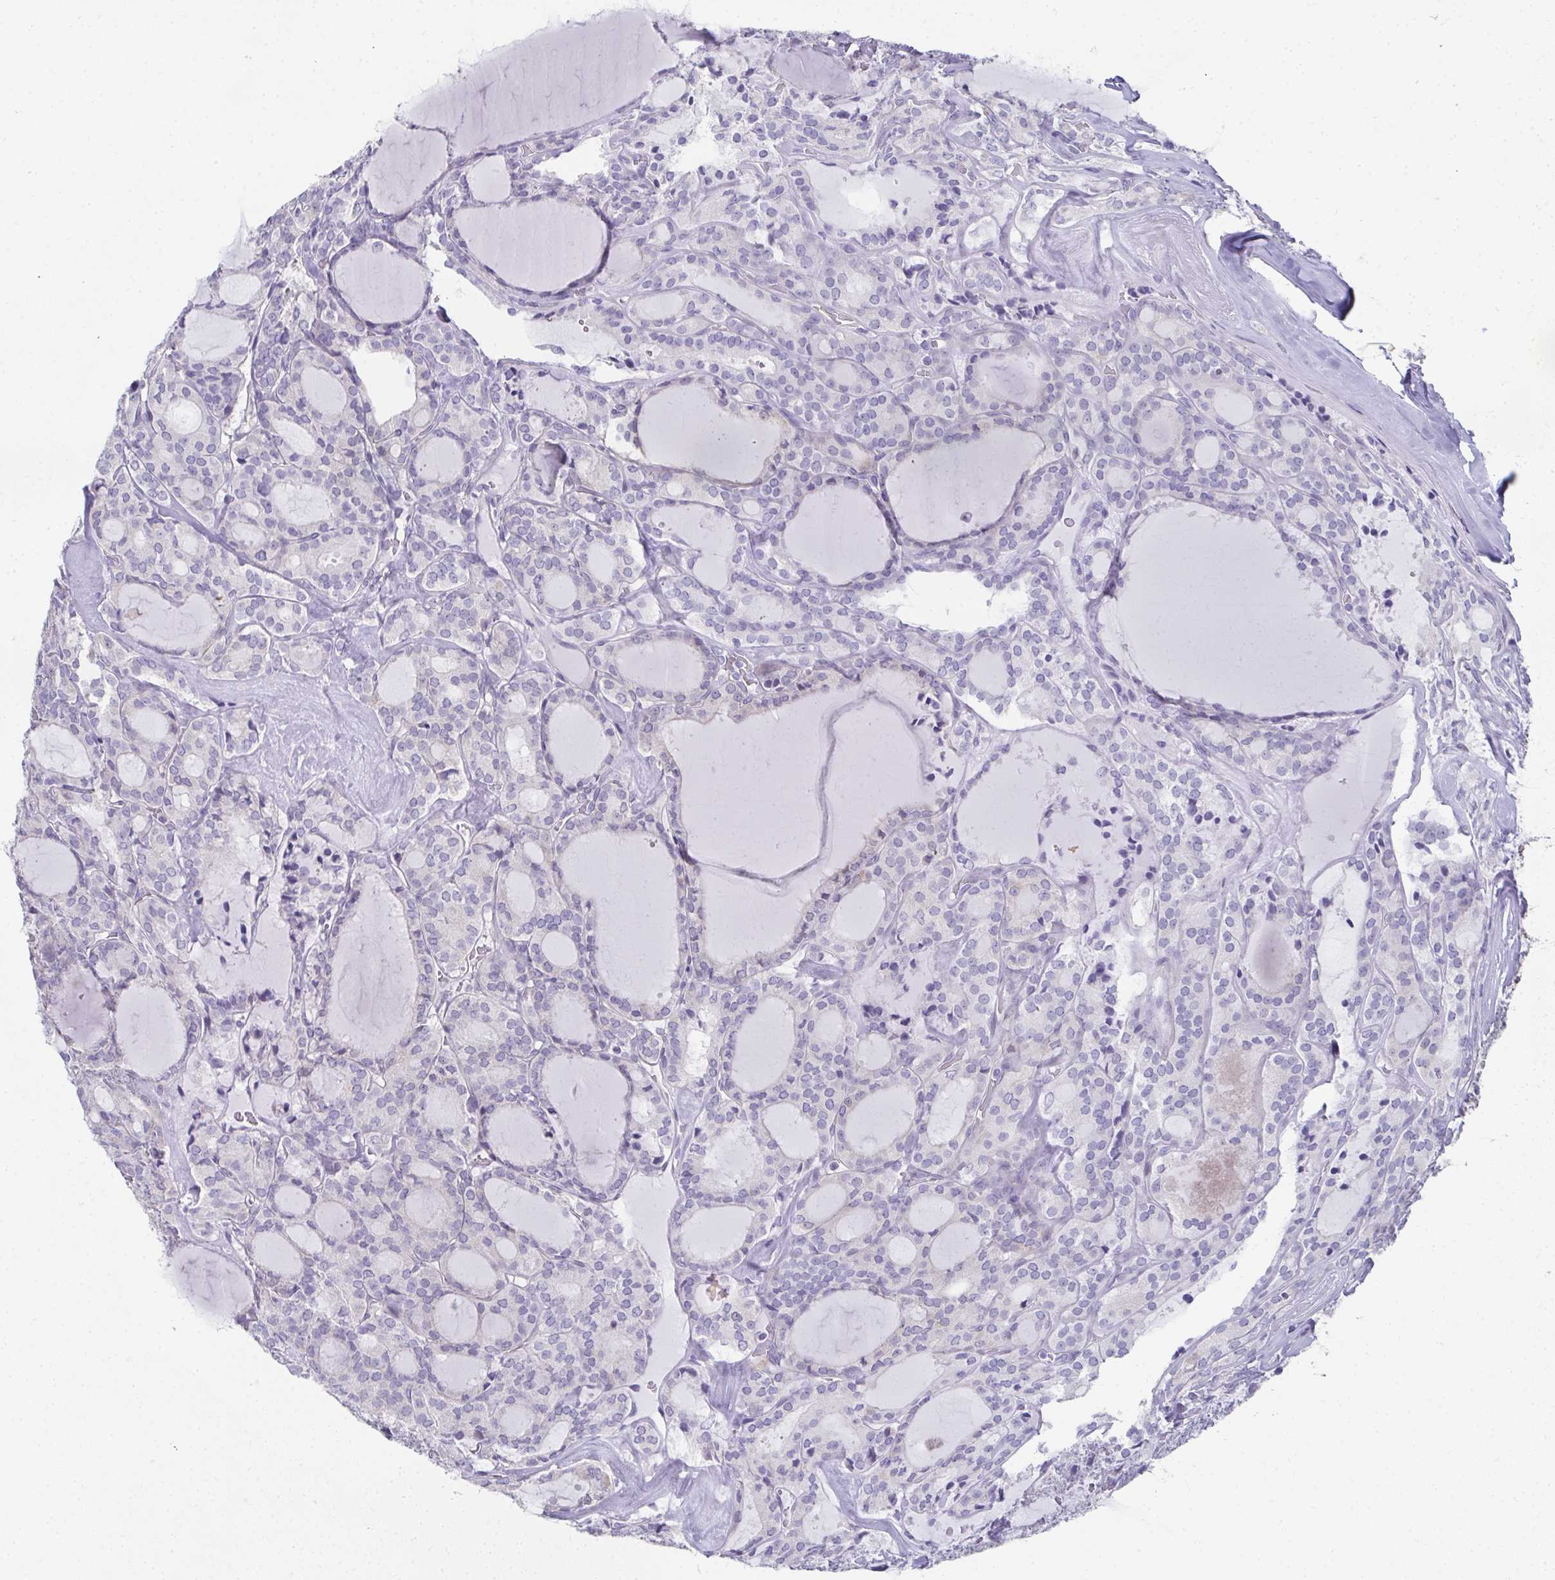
{"staining": {"intensity": "negative", "quantity": "none", "location": "none"}, "tissue": "thyroid cancer", "cell_type": "Tumor cells", "image_type": "cancer", "snomed": [{"axis": "morphology", "description": "Follicular adenoma carcinoma, NOS"}, {"axis": "topography", "description": "Thyroid gland"}], "caption": "Thyroid cancer (follicular adenoma carcinoma) was stained to show a protein in brown. There is no significant staining in tumor cells. Brightfield microscopy of IHC stained with DAB (3,3'-diaminobenzidine) (brown) and hematoxylin (blue), captured at high magnification.", "gene": "RBP1", "patient": {"sex": "male", "age": 74}}